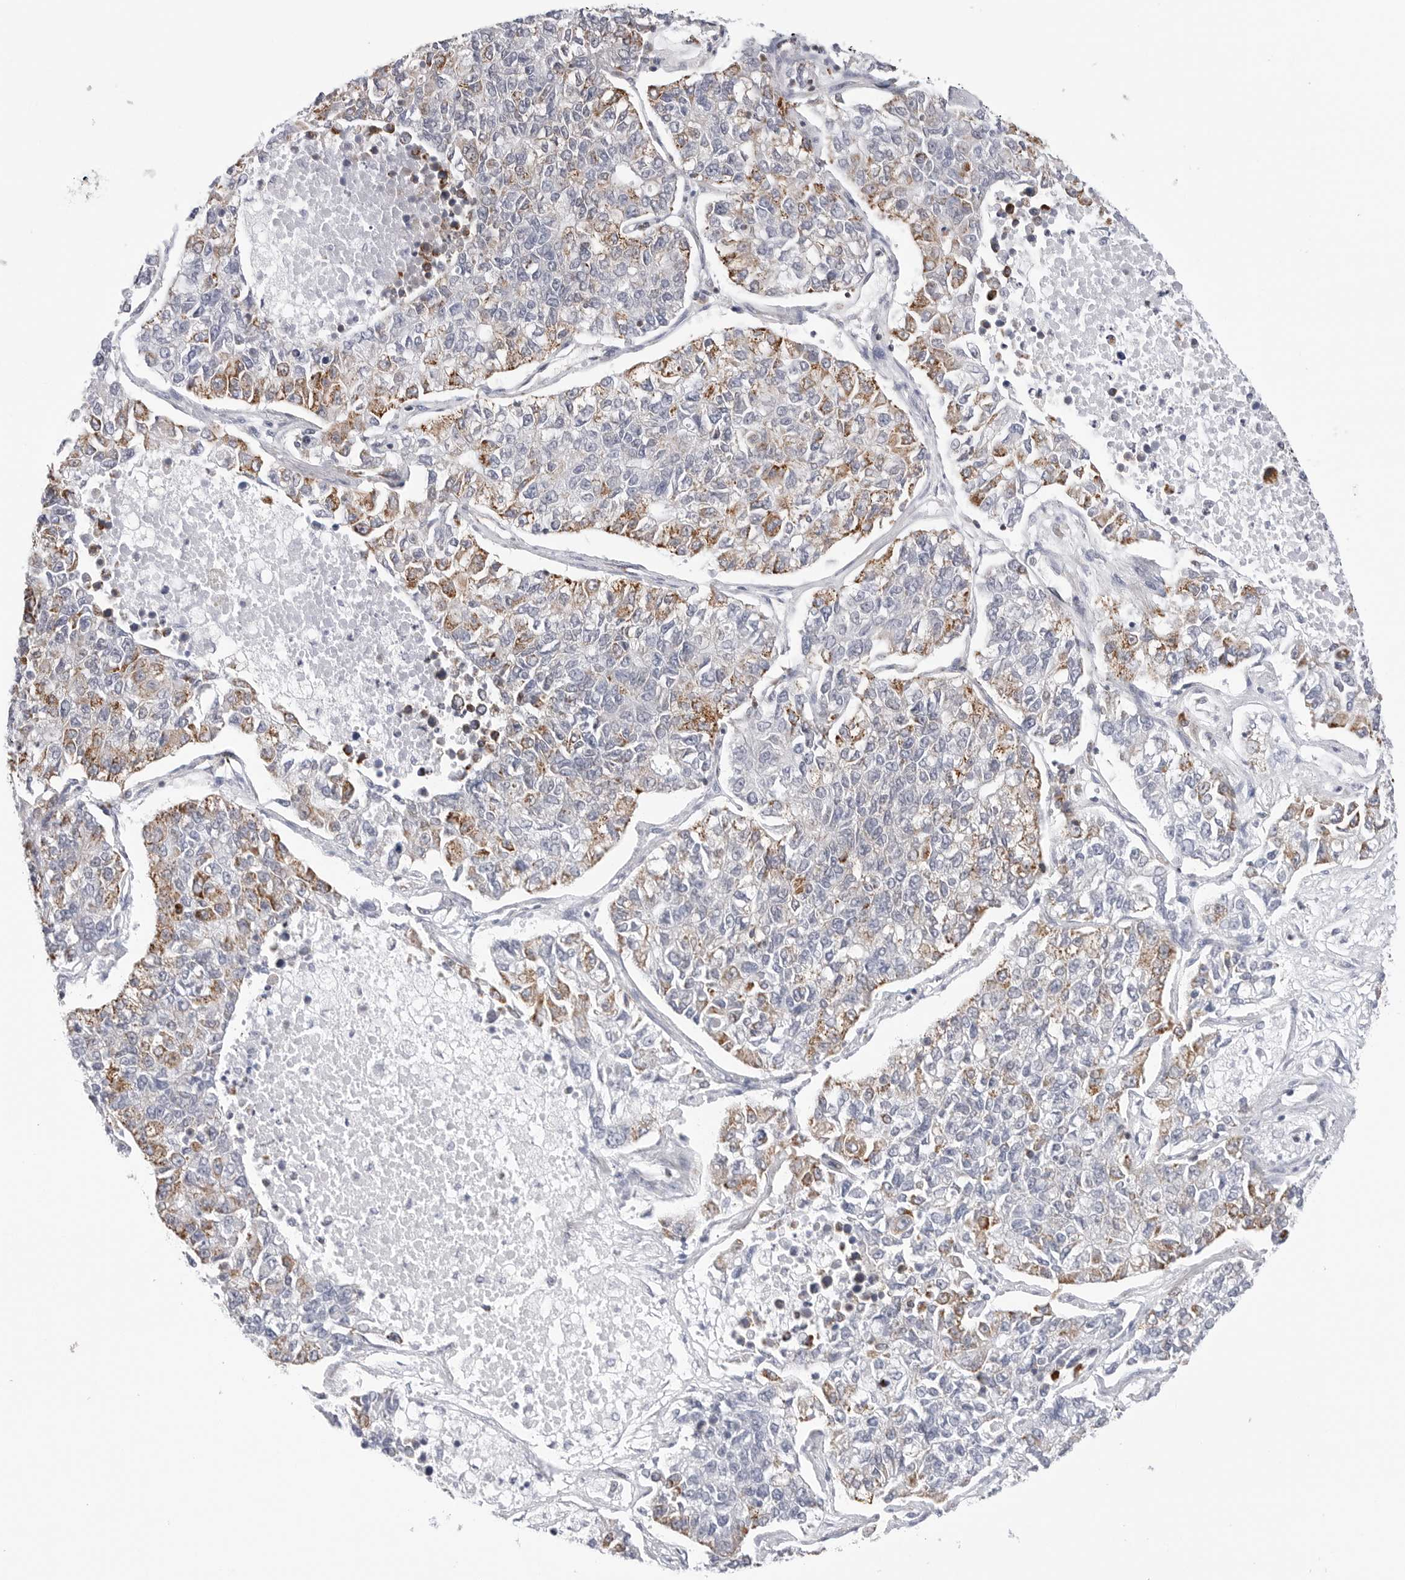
{"staining": {"intensity": "moderate", "quantity": "<25%", "location": "cytoplasmic/membranous"}, "tissue": "lung cancer", "cell_type": "Tumor cells", "image_type": "cancer", "snomed": [{"axis": "morphology", "description": "Adenocarcinoma, NOS"}, {"axis": "topography", "description": "Lung"}], "caption": "Immunohistochemical staining of human lung cancer shows moderate cytoplasmic/membranous protein positivity in approximately <25% of tumor cells. (Stains: DAB in brown, nuclei in blue, Microscopy: brightfield microscopy at high magnification).", "gene": "ATP5IF1", "patient": {"sex": "male", "age": 49}}